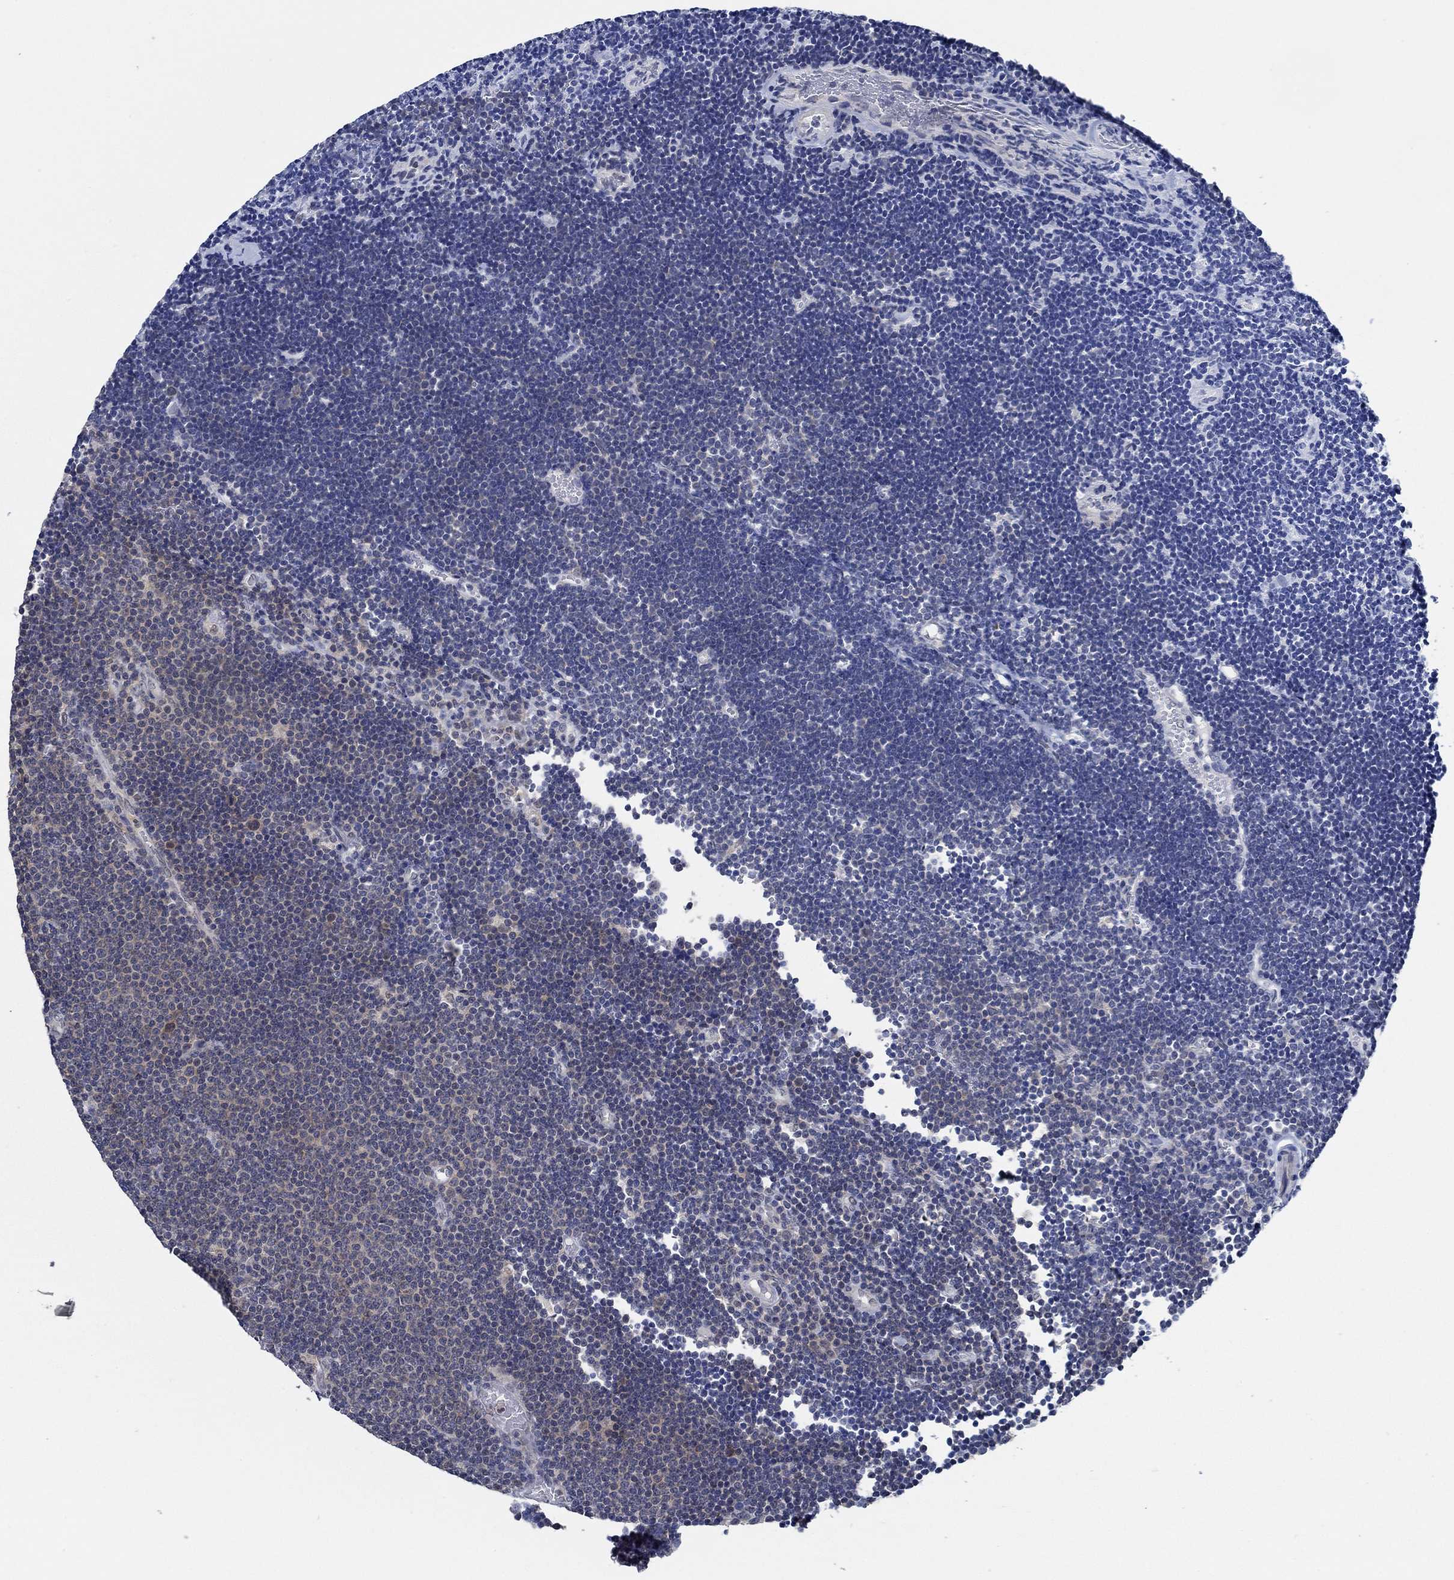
{"staining": {"intensity": "weak", "quantity": "25%-75%", "location": "cytoplasmic/membranous"}, "tissue": "lymphoma", "cell_type": "Tumor cells", "image_type": "cancer", "snomed": [{"axis": "morphology", "description": "Malignant lymphoma, non-Hodgkin's type, Low grade"}, {"axis": "topography", "description": "Brain"}], "caption": "The photomicrograph demonstrates a brown stain indicating the presence of a protein in the cytoplasmic/membranous of tumor cells in lymphoma.", "gene": "DACT1", "patient": {"sex": "female", "age": 66}}